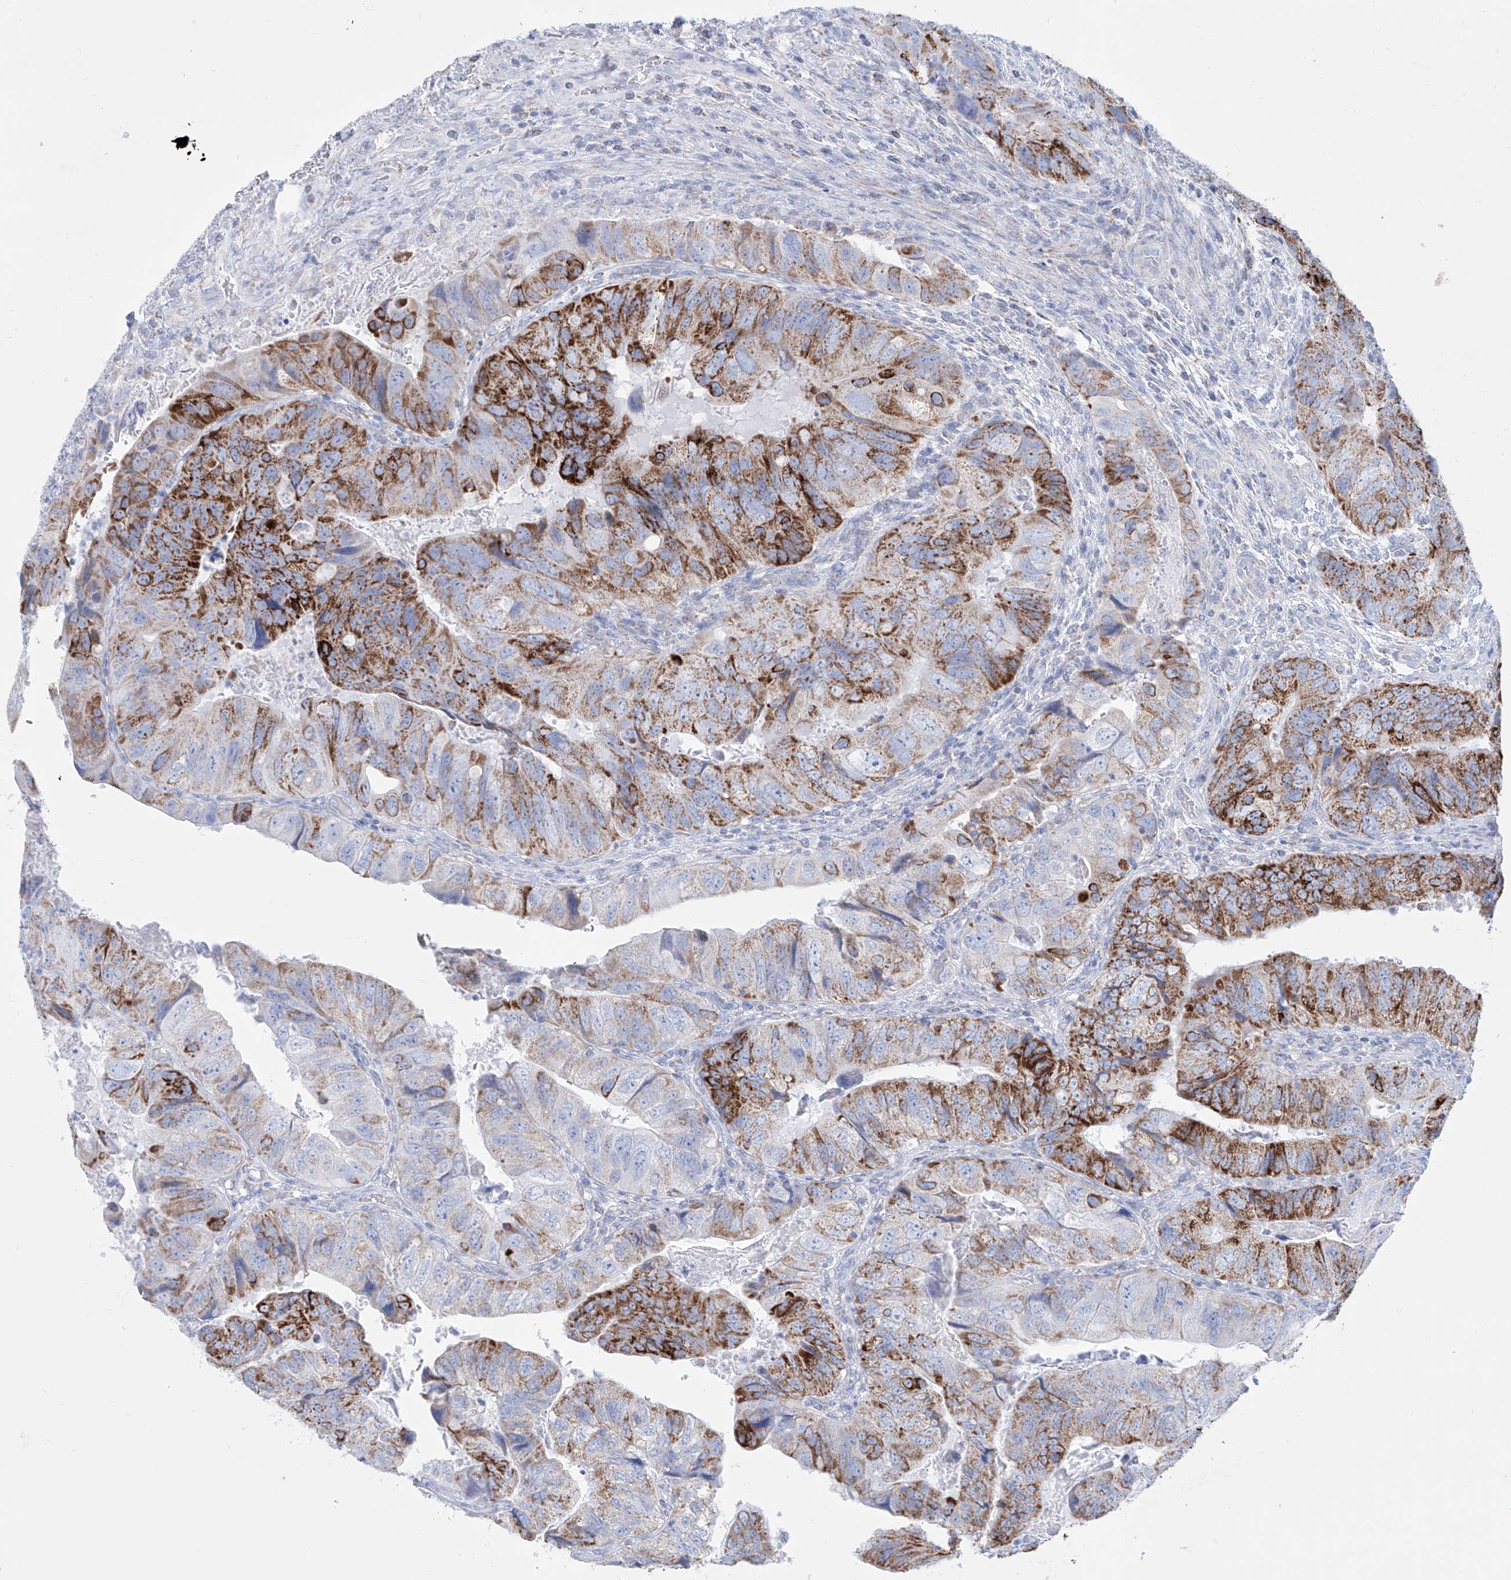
{"staining": {"intensity": "strong", "quantity": "25%-75%", "location": "cytoplasmic/membranous"}, "tissue": "colorectal cancer", "cell_type": "Tumor cells", "image_type": "cancer", "snomed": [{"axis": "morphology", "description": "Adenocarcinoma, NOS"}, {"axis": "topography", "description": "Rectum"}], "caption": "Tumor cells exhibit strong cytoplasmic/membranous staining in about 25%-75% of cells in adenocarcinoma (colorectal).", "gene": "ALDH6A1", "patient": {"sex": "male", "age": 63}}